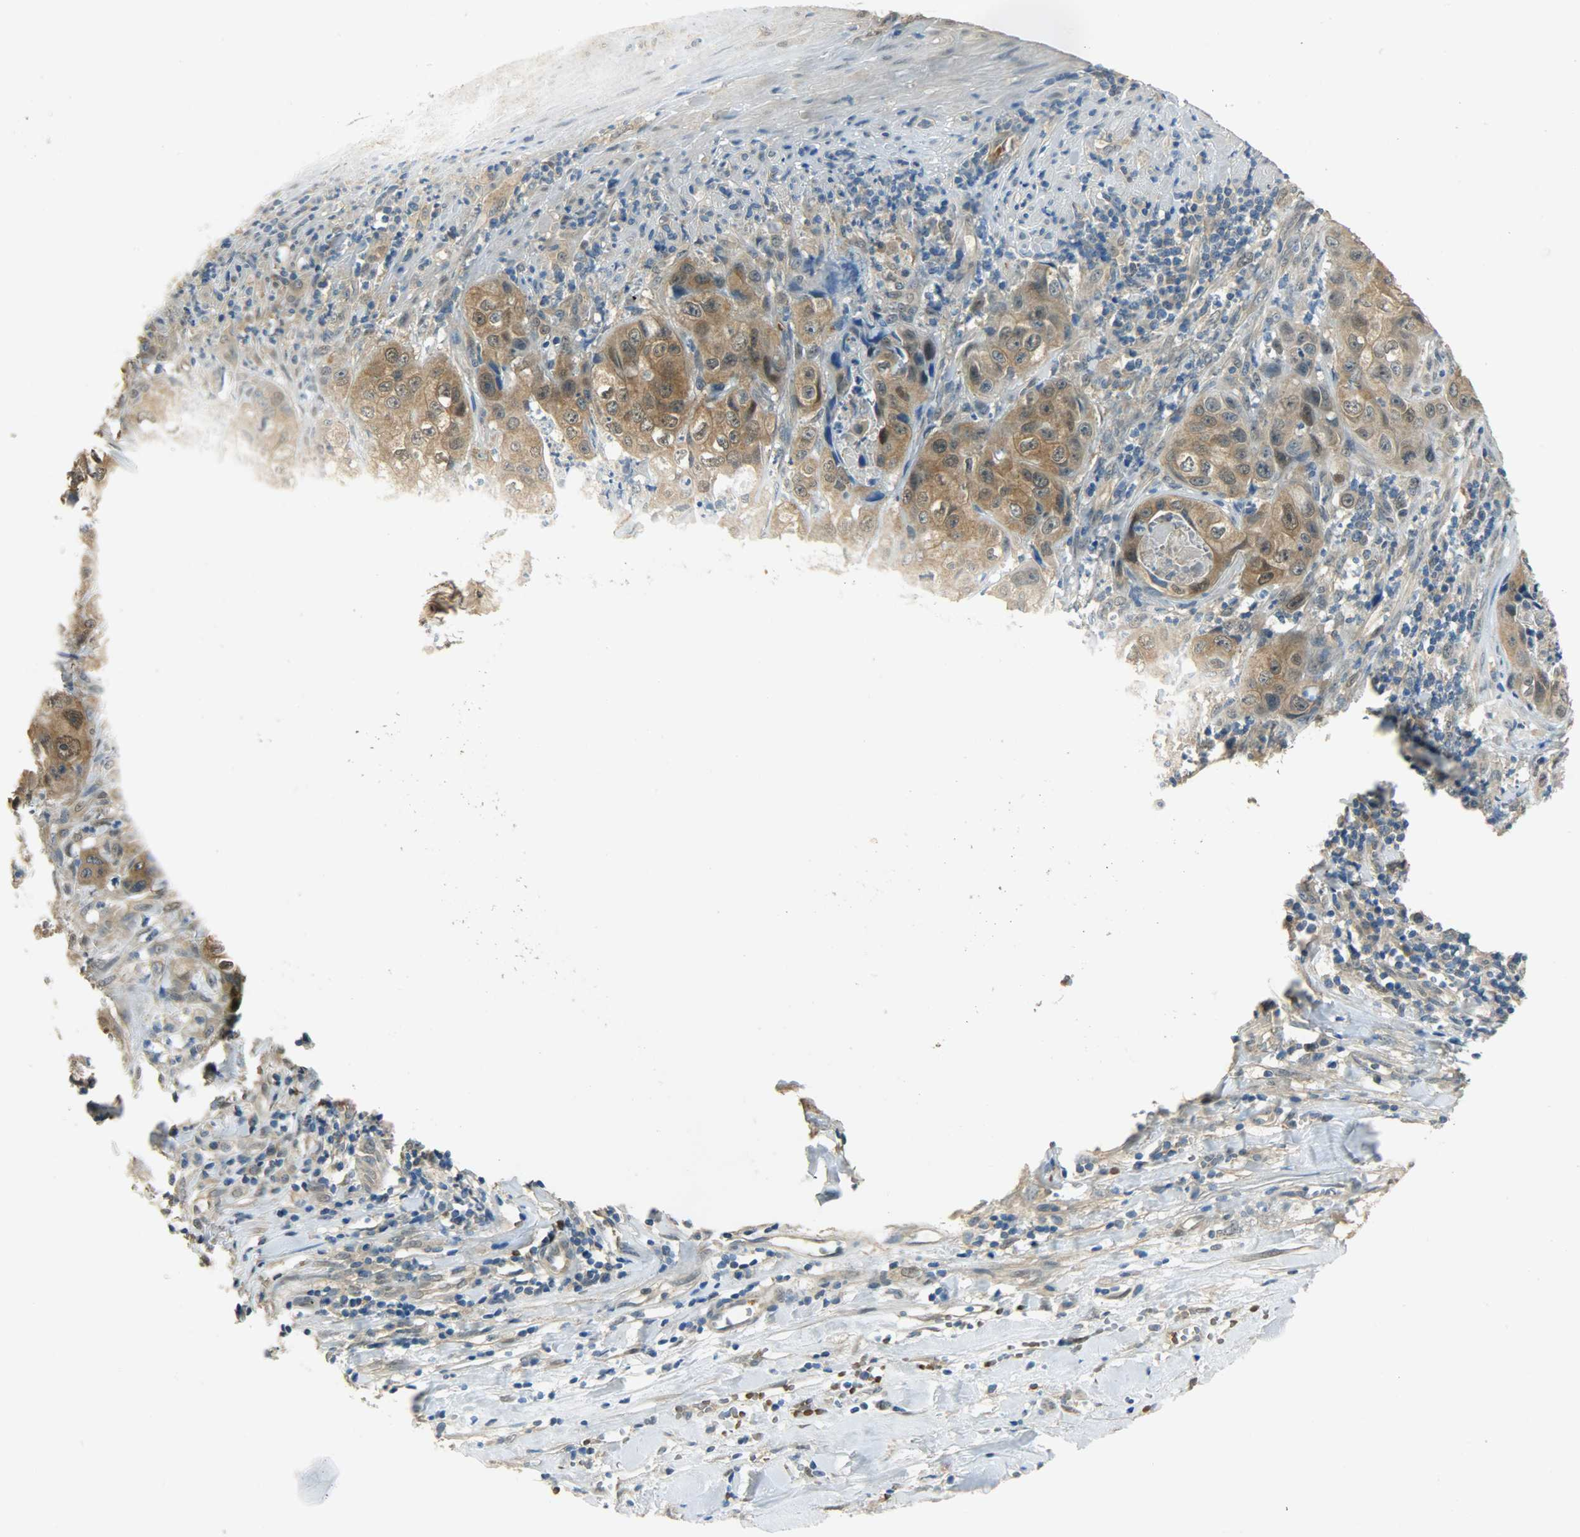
{"staining": {"intensity": "moderate", "quantity": ">75%", "location": "cytoplasmic/membranous,nuclear"}, "tissue": "liver cancer", "cell_type": "Tumor cells", "image_type": "cancer", "snomed": [{"axis": "morphology", "description": "Cholangiocarcinoma"}, {"axis": "topography", "description": "Liver"}], "caption": "A medium amount of moderate cytoplasmic/membranous and nuclear positivity is appreciated in approximately >75% of tumor cells in liver cancer tissue.", "gene": "PRMT5", "patient": {"sex": "female", "age": 61}}